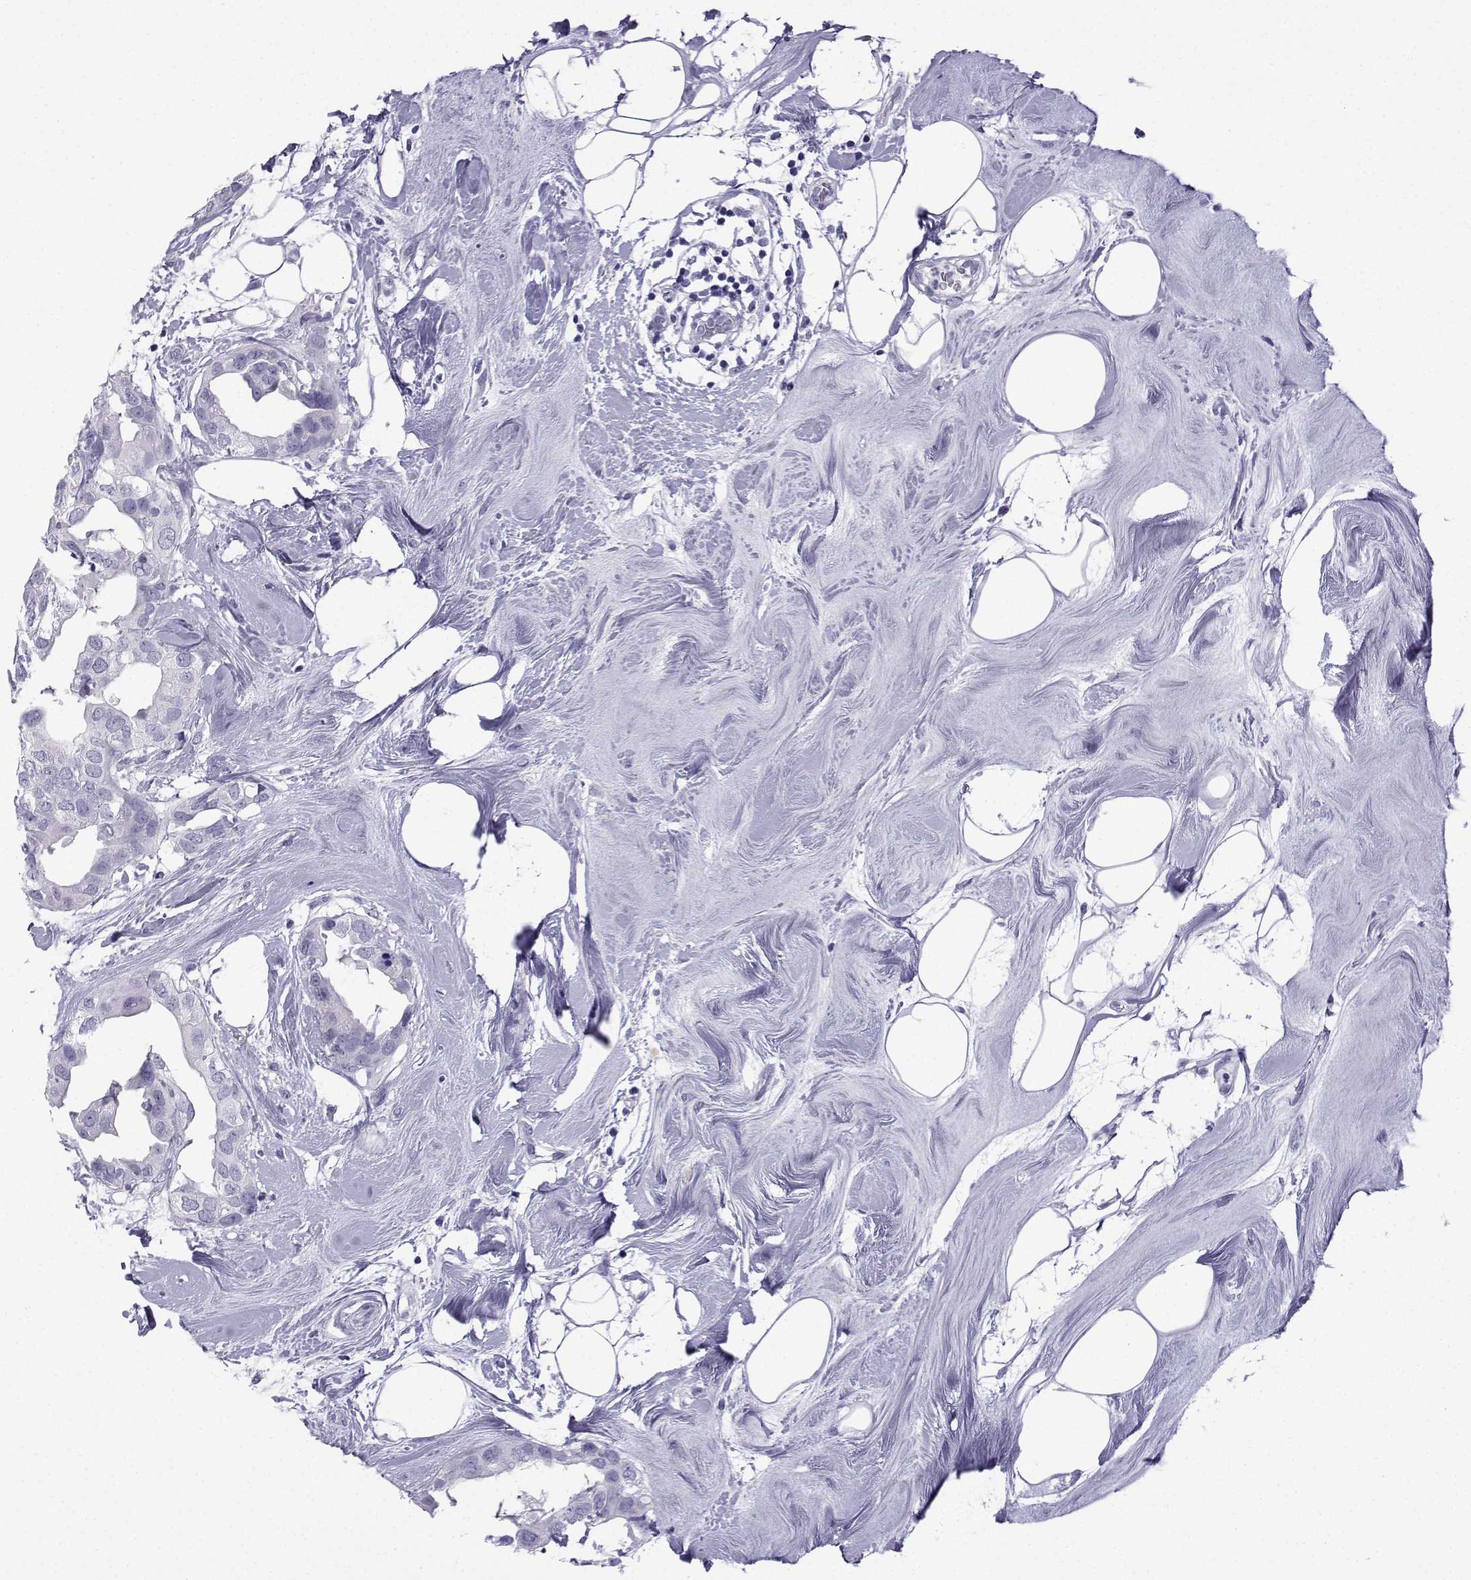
{"staining": {"intensity": "negative", "quantity": "none", "location": "none"}, "tissue": "breast cancer", "cell_type": "Tumor cells", "image_type": "cancer", "snomed": [{"axis": "morphology", "description": "Normal tissue, NOS"}, {"axis": "morphology", "description": "Duct carcinoma"}, {"axis": "topography", "description": "Breast"}], "caption": "Tumor cells are negative for brown protein staining in breast infiltrating ductal carcinoma.", "gene": "TRIM46", "patient": {"sex": "female", "age": 40}}